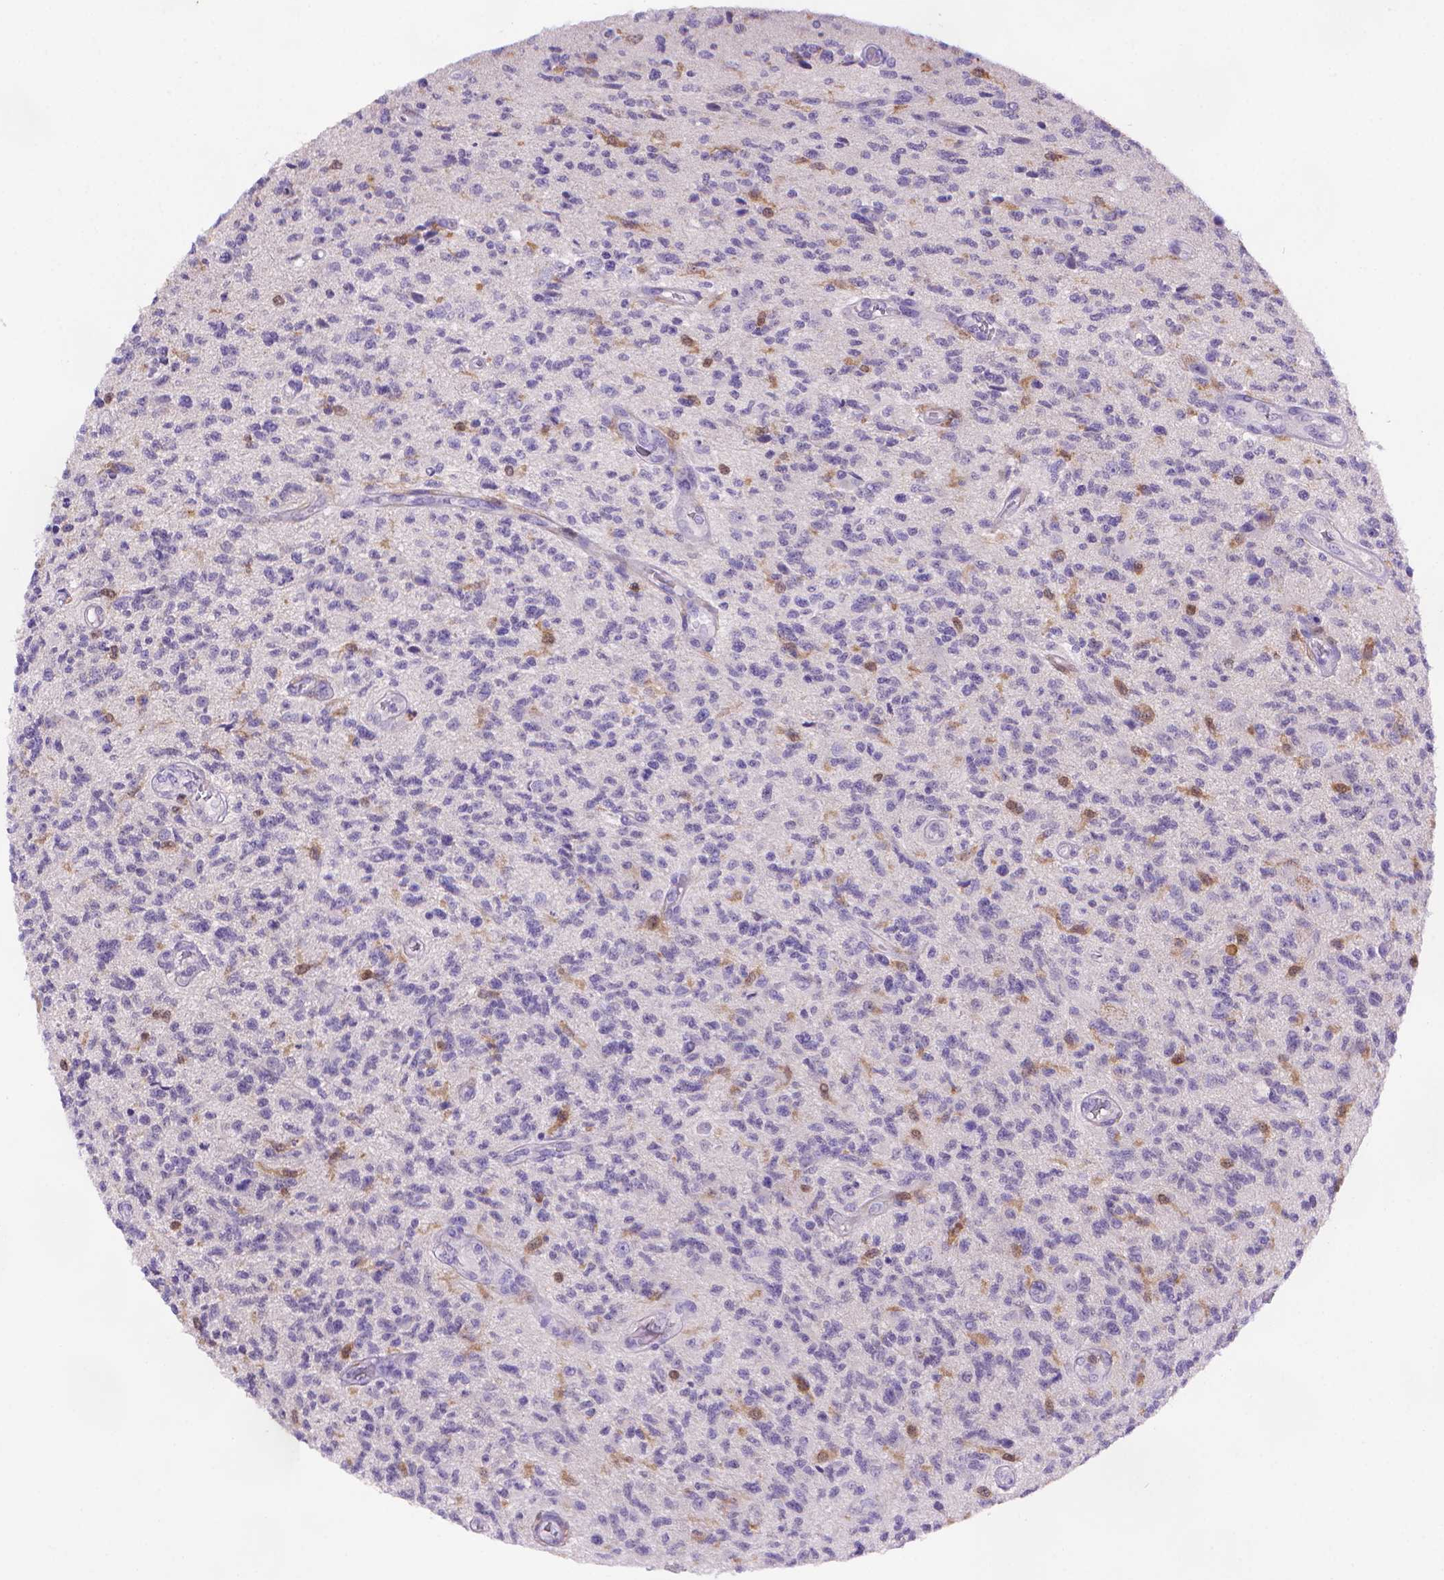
{"staining": {"intensity": "negative", "quantity": "none", "location": "none"}, "tissue": "glioma", "cell_type": "Tumor cells", "image_type": "cancer", "snomed": [{"axis": "morphology", "description": "Glioma, malignant, High grade"}, {"axis": "topography", "description": "Brain"}], "caption": "This is an IHC photomicrograph of glioma. There is no staining in tumor cells.", "gene": "FGD2", "patient": {"sex": "male", "age": 56}}